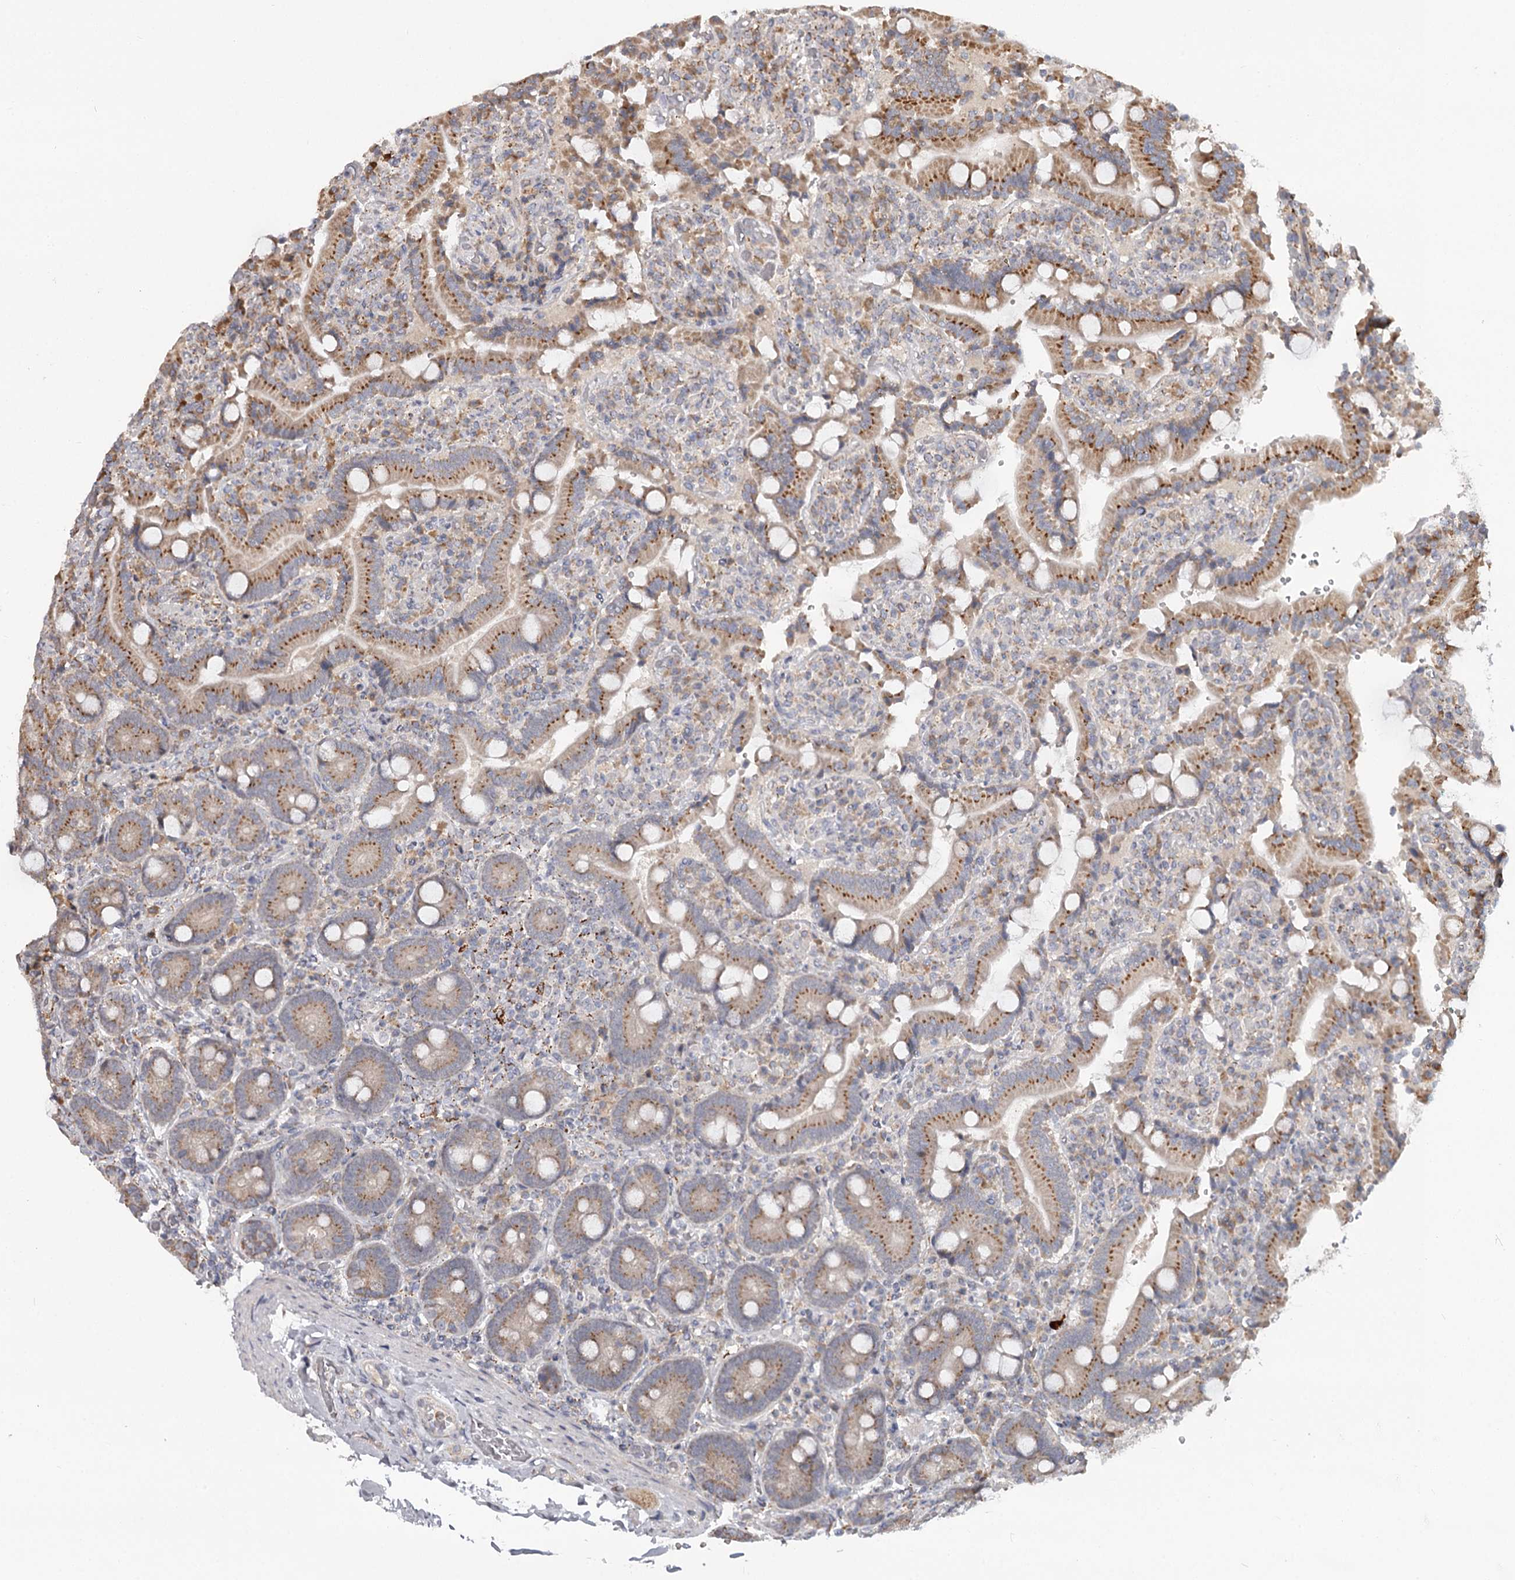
{"staining": {"intensity": "moderate", "quantity": ">75%", "location": "cytoplasmic/membranous"}, "tissue": "duodenum", "cell_type": "Glandular cells", "image_type": "normal", "snomed": [{"axis": "morphology", "description": "Normal tissue, NOS"}, {"axis": "topography", "description": "Duodenum"}], "caption": "Immunohistochemical staining of unremarkable duodenum demonstrates >75% levels of moderate cytoplasmic/membranous protein expression in about >75% of glandular cells.", "gene": "CDC123", "patient": {"sex": "female", "age": 62}}